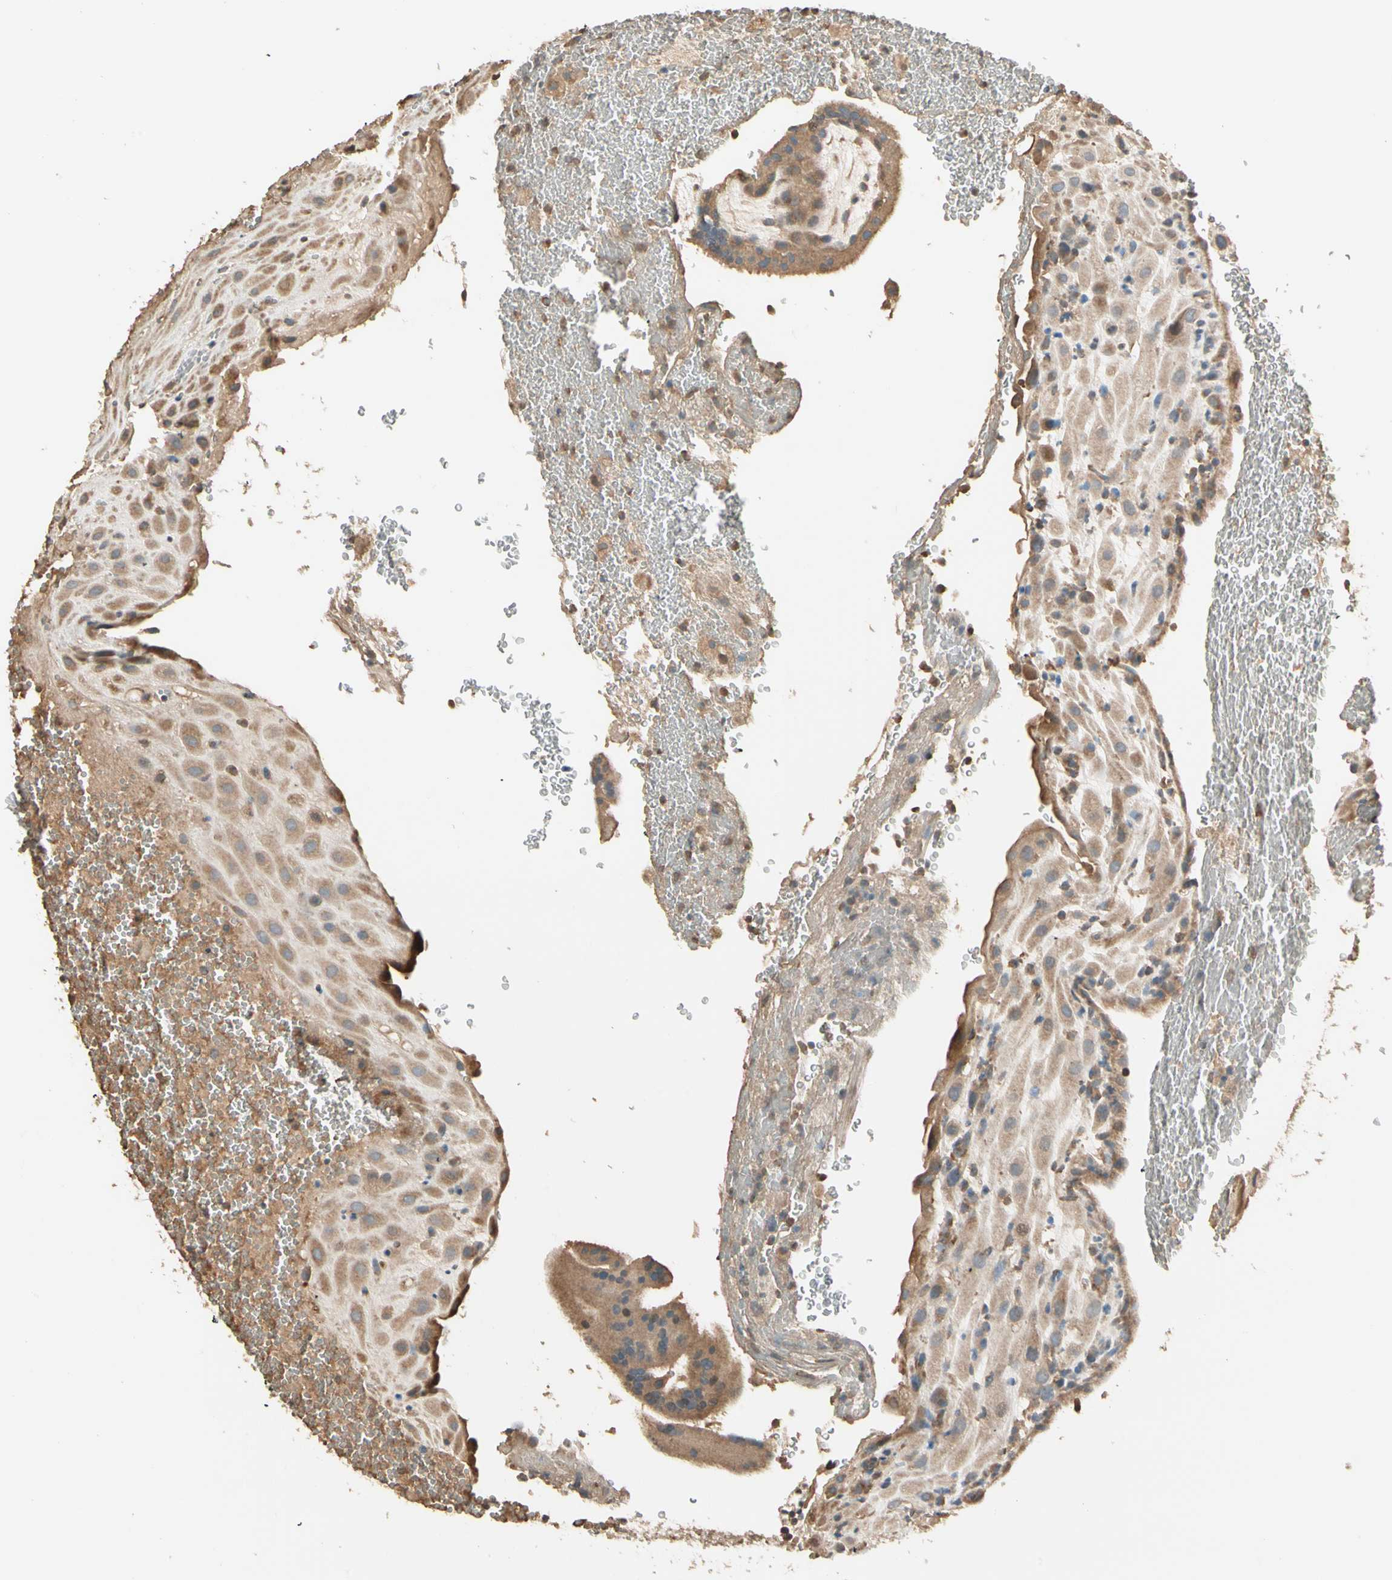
{"staining": {"intensity": "moderate", "quantity": ">75%", "location": "cytoplasmic/membranous"}, "tissue": "placenta", "cell_type": "Decidual cells", "image_type": "normal", "snomed": [{"axis": "morphology", "description": "Normal tissue, NOS"}, {"axis": "topography", "description": "Placenta"}], "caption": "Moderate cytoplasmic/membranous protein expression is seen in approximately >75% of decidual cells in placenta.", "gene": "TNFRSF21", "patient": {"sex": "female", "age": 19}}